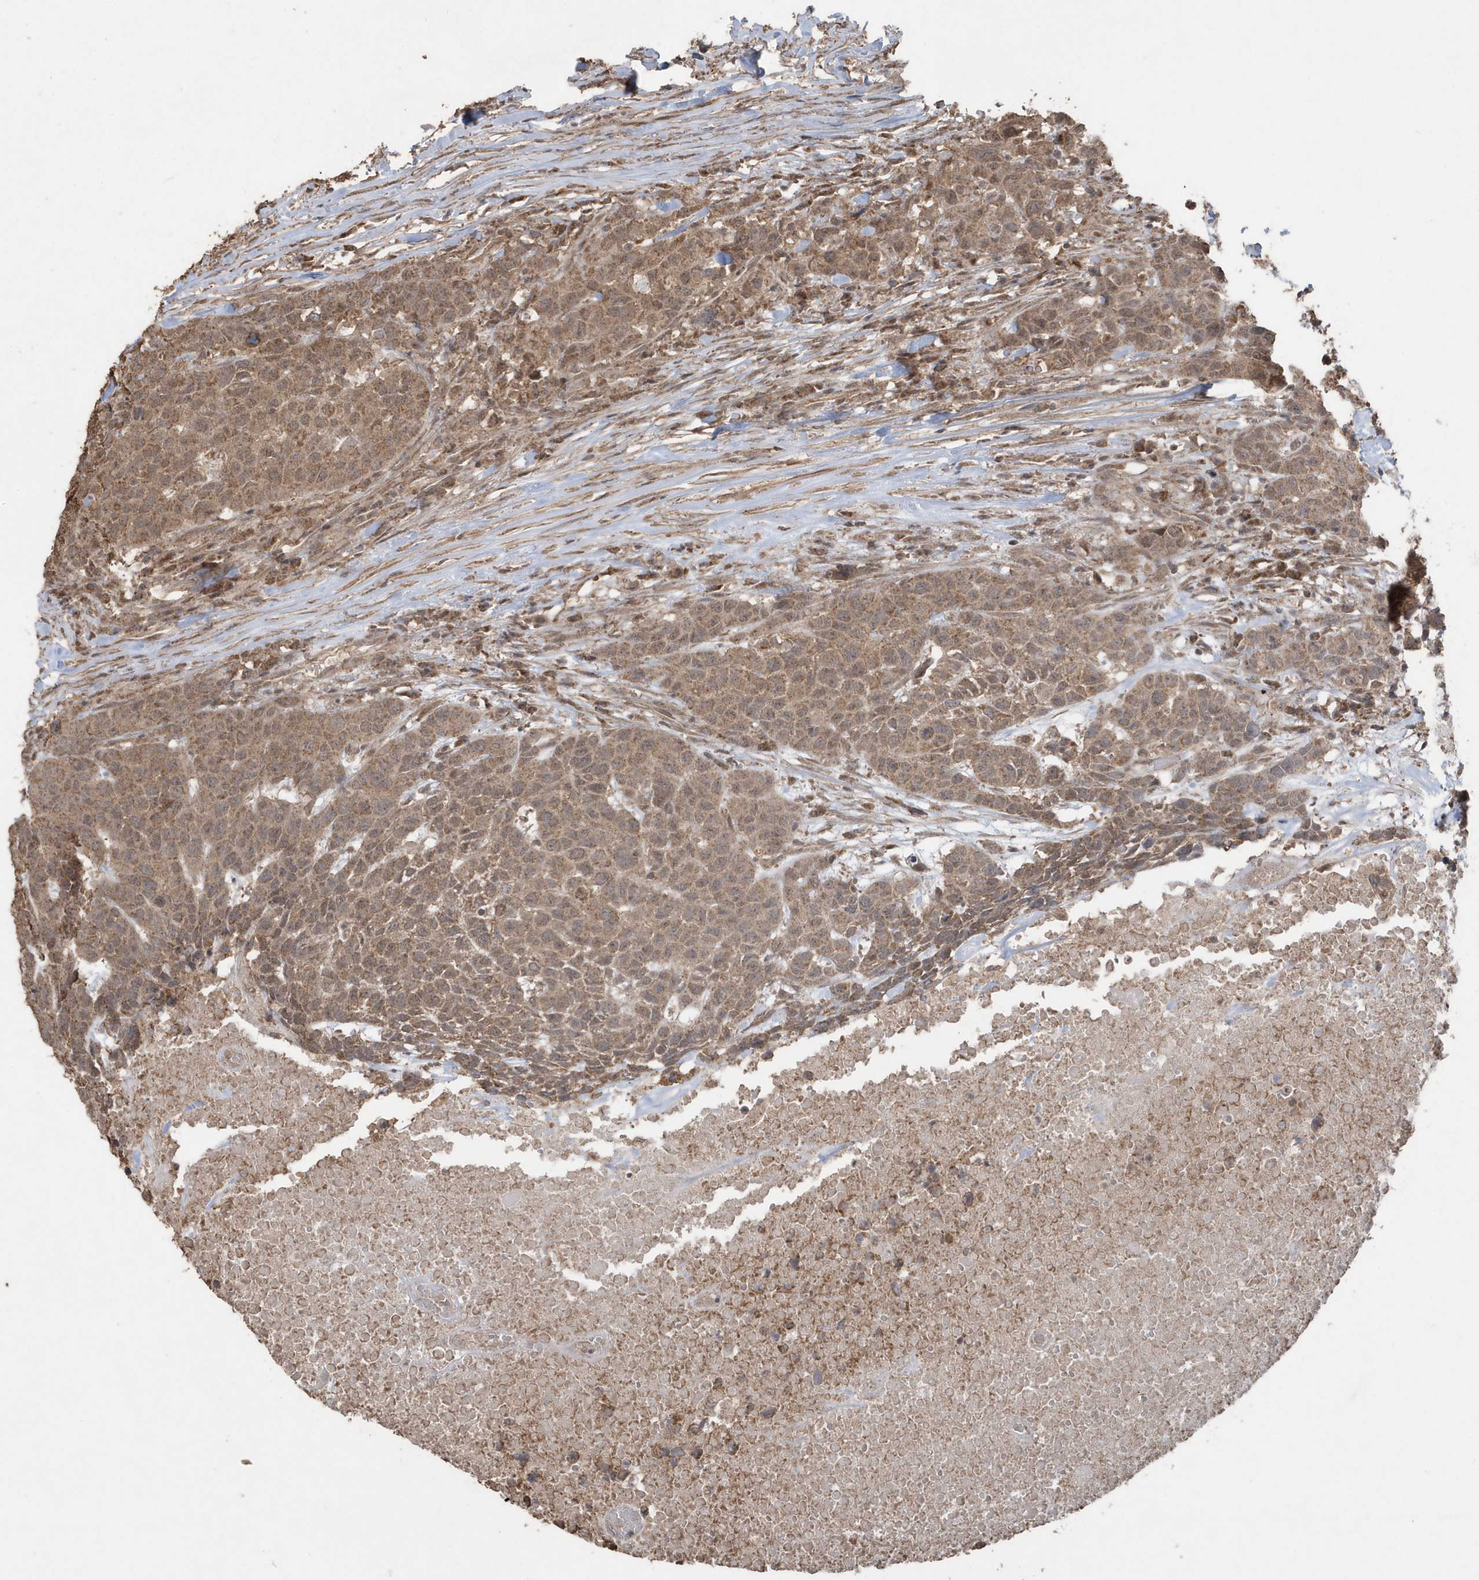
{"staining": {"intensity": "moderate", "quantity": ">75%", "location": "cytoplasmic/membranous"}, "tissue": "head and neck cancer", "cell_type": "Tumor cells", "image_type": "cancer", "snomed": [{"axis": "morphology", "description": "Squamous cell carcinoma, NOS"}, {"axis": "topography", "description": "Head-Neck"}], "caption": "Moderate cytoplasmic/membranous staining is seen in approximately >75% of tumor cells in squamous cell carcinoma (head and neck). The staining is performed using DAB brown chromogen to label protein expression. The nuclei are counter-stained blue using hematoxylin.", "gene": "PAXBP1", "patient": {"sex": "male", "age": 66}}